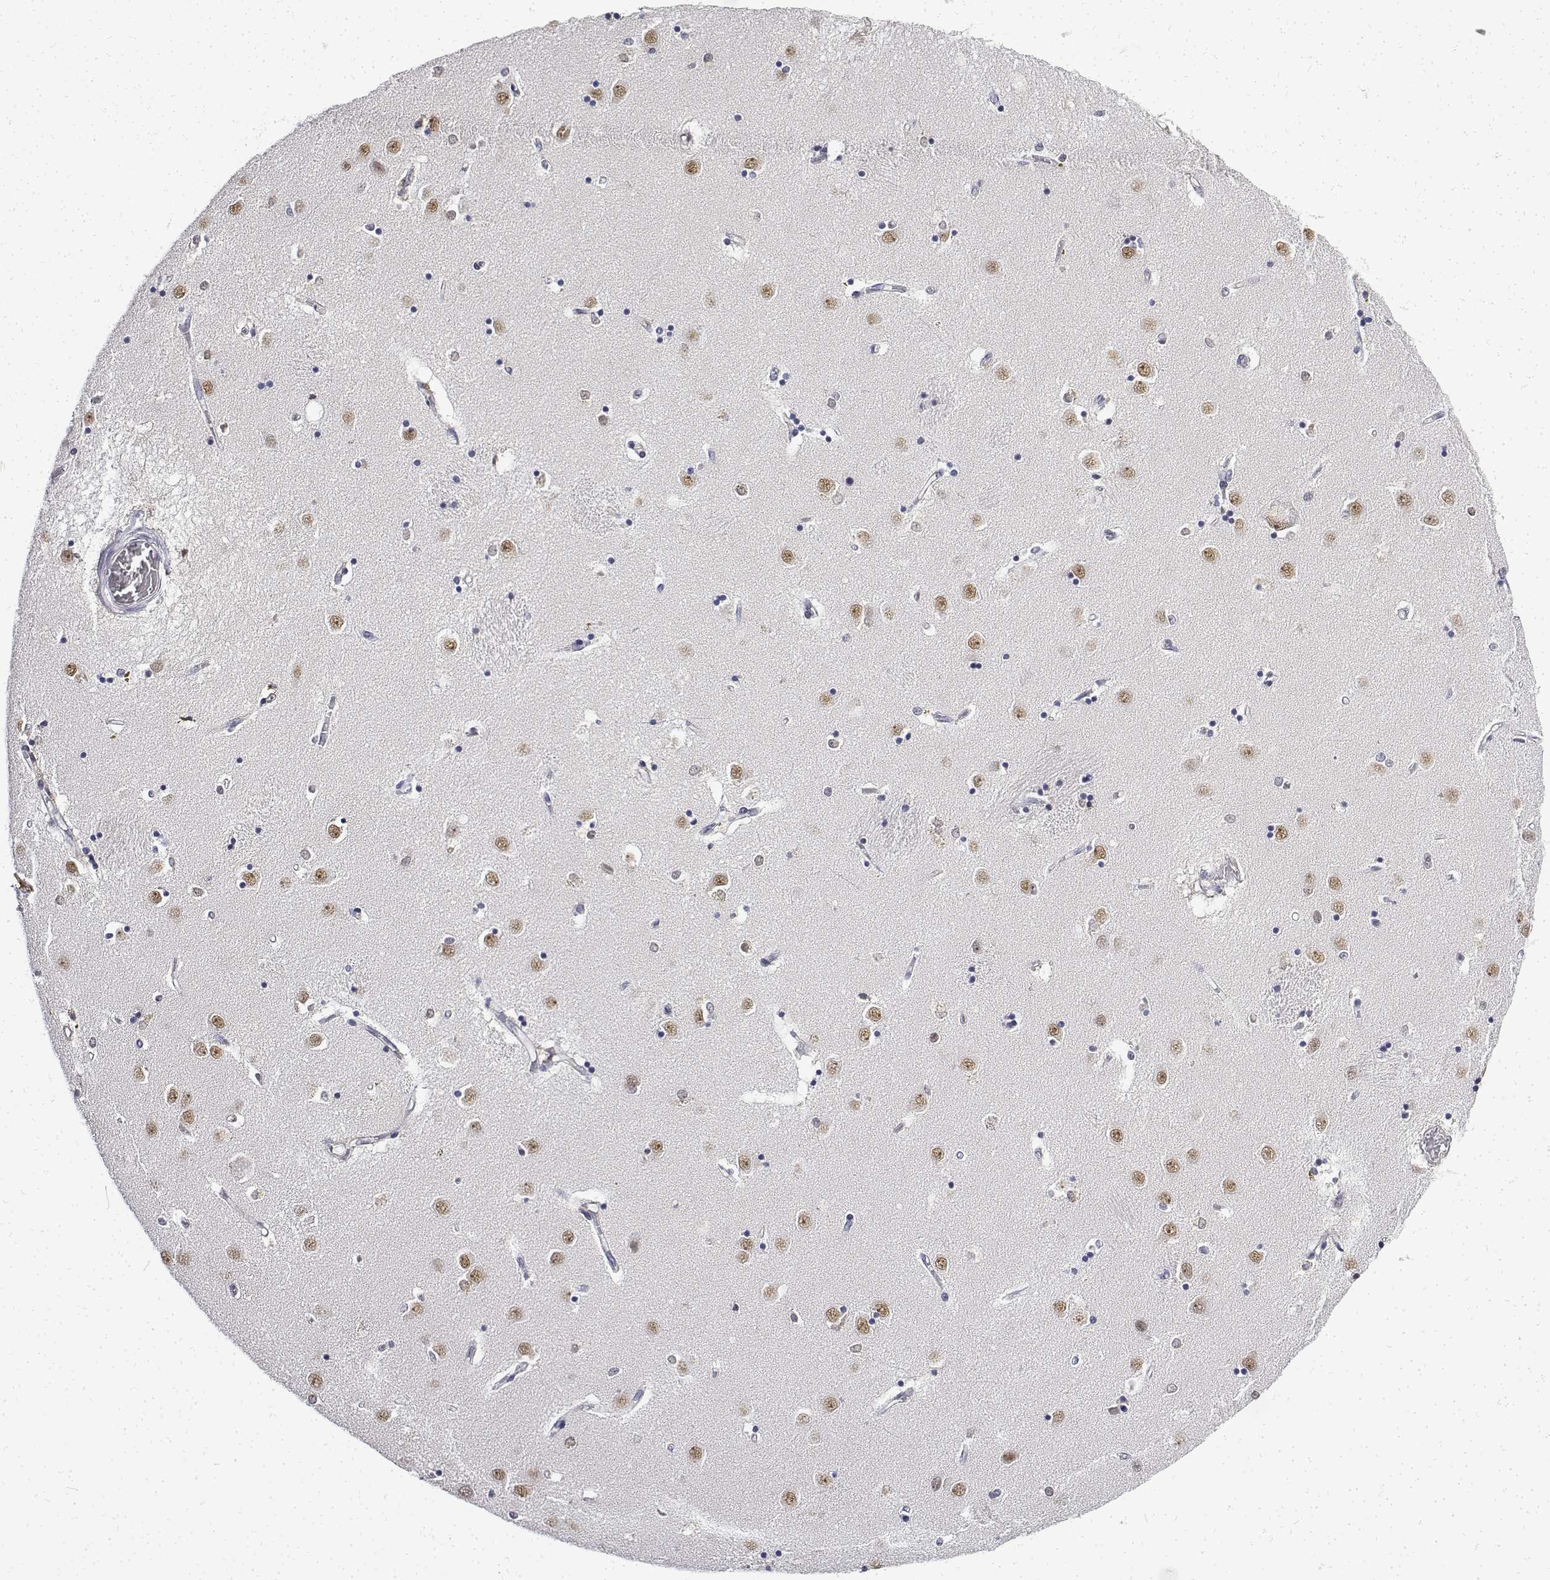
{"staining": {"intensity": "moderate", "quantity": "25%-75%", "location": "nuclear"}, "tissue": "caudate", "cell_type": "Glial cells", "image_type": "normal", "snomed": [{"axis": "morphology", "description": "Normal tissue, NOS"}, {"axis": "topography", "description": "Lateral ventricle wall"}], "caption": "Human caudate stained for a protein (brown) demonstrates moderate nuclear positive expression in about 25%-75% of glial cells.", "gene": "ATRX", "patient": {"sex": "male", "age": 54}}